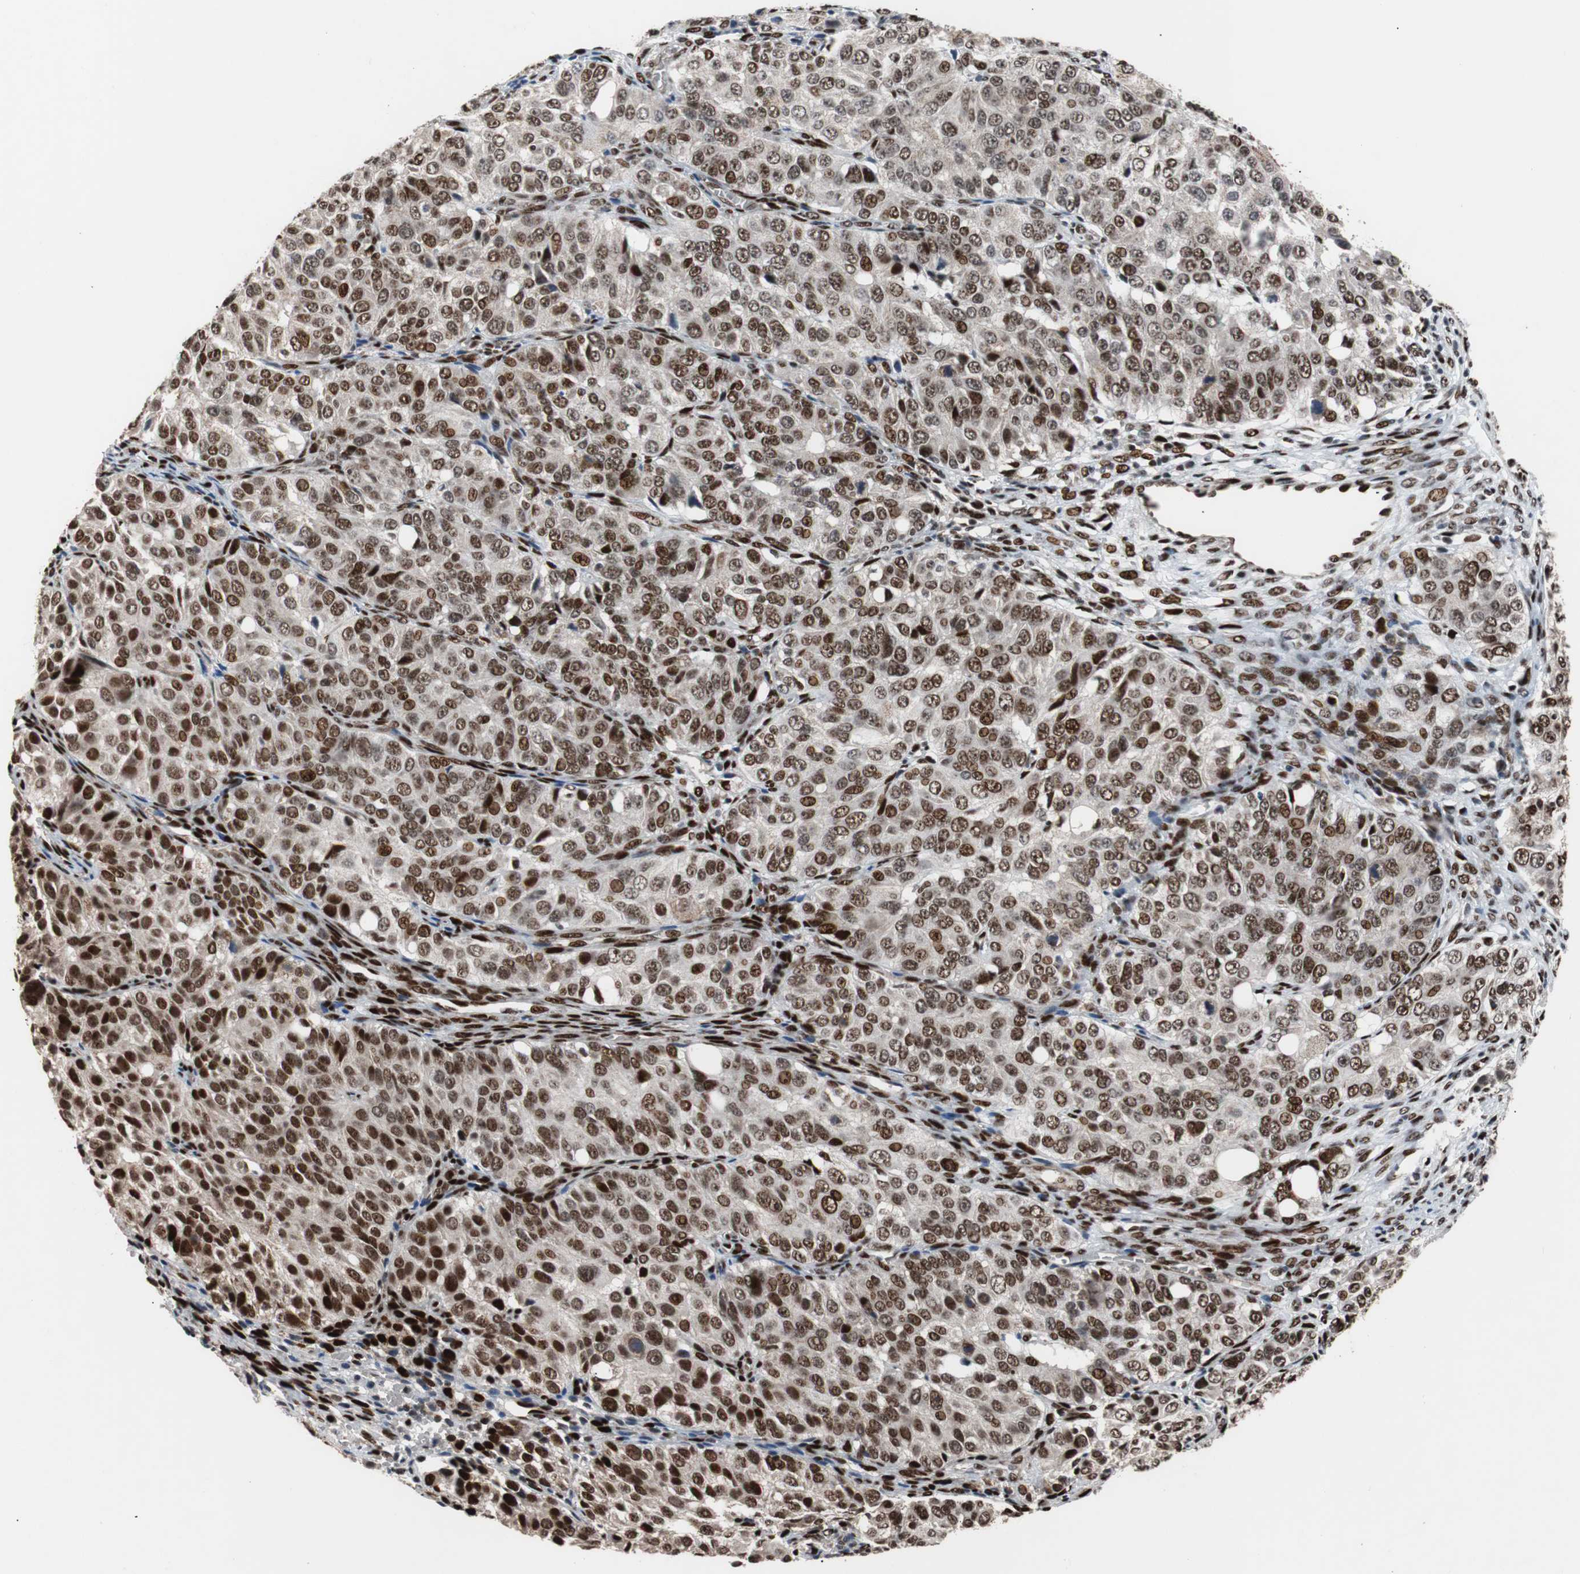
{"staining": {"intensity": "strong", "quantity": ">75%", "location": "nuclear"}, "tissue": "ovarian cancer", "cell_type": "Tumor cells", "image_type": "cancer", "snomed": [{"axis": "morphology", "description": "Carcinoma, endometroid"}, {"axis": "topography", "description": "Ovary"}], "caption": "Human ovarian cancer stained for a protein (brown) exhibits strong nuclear positive staining in about >75% of tumor cells.", "gene": "NBL1", "patient": {"sex": "female", "age": 51}}